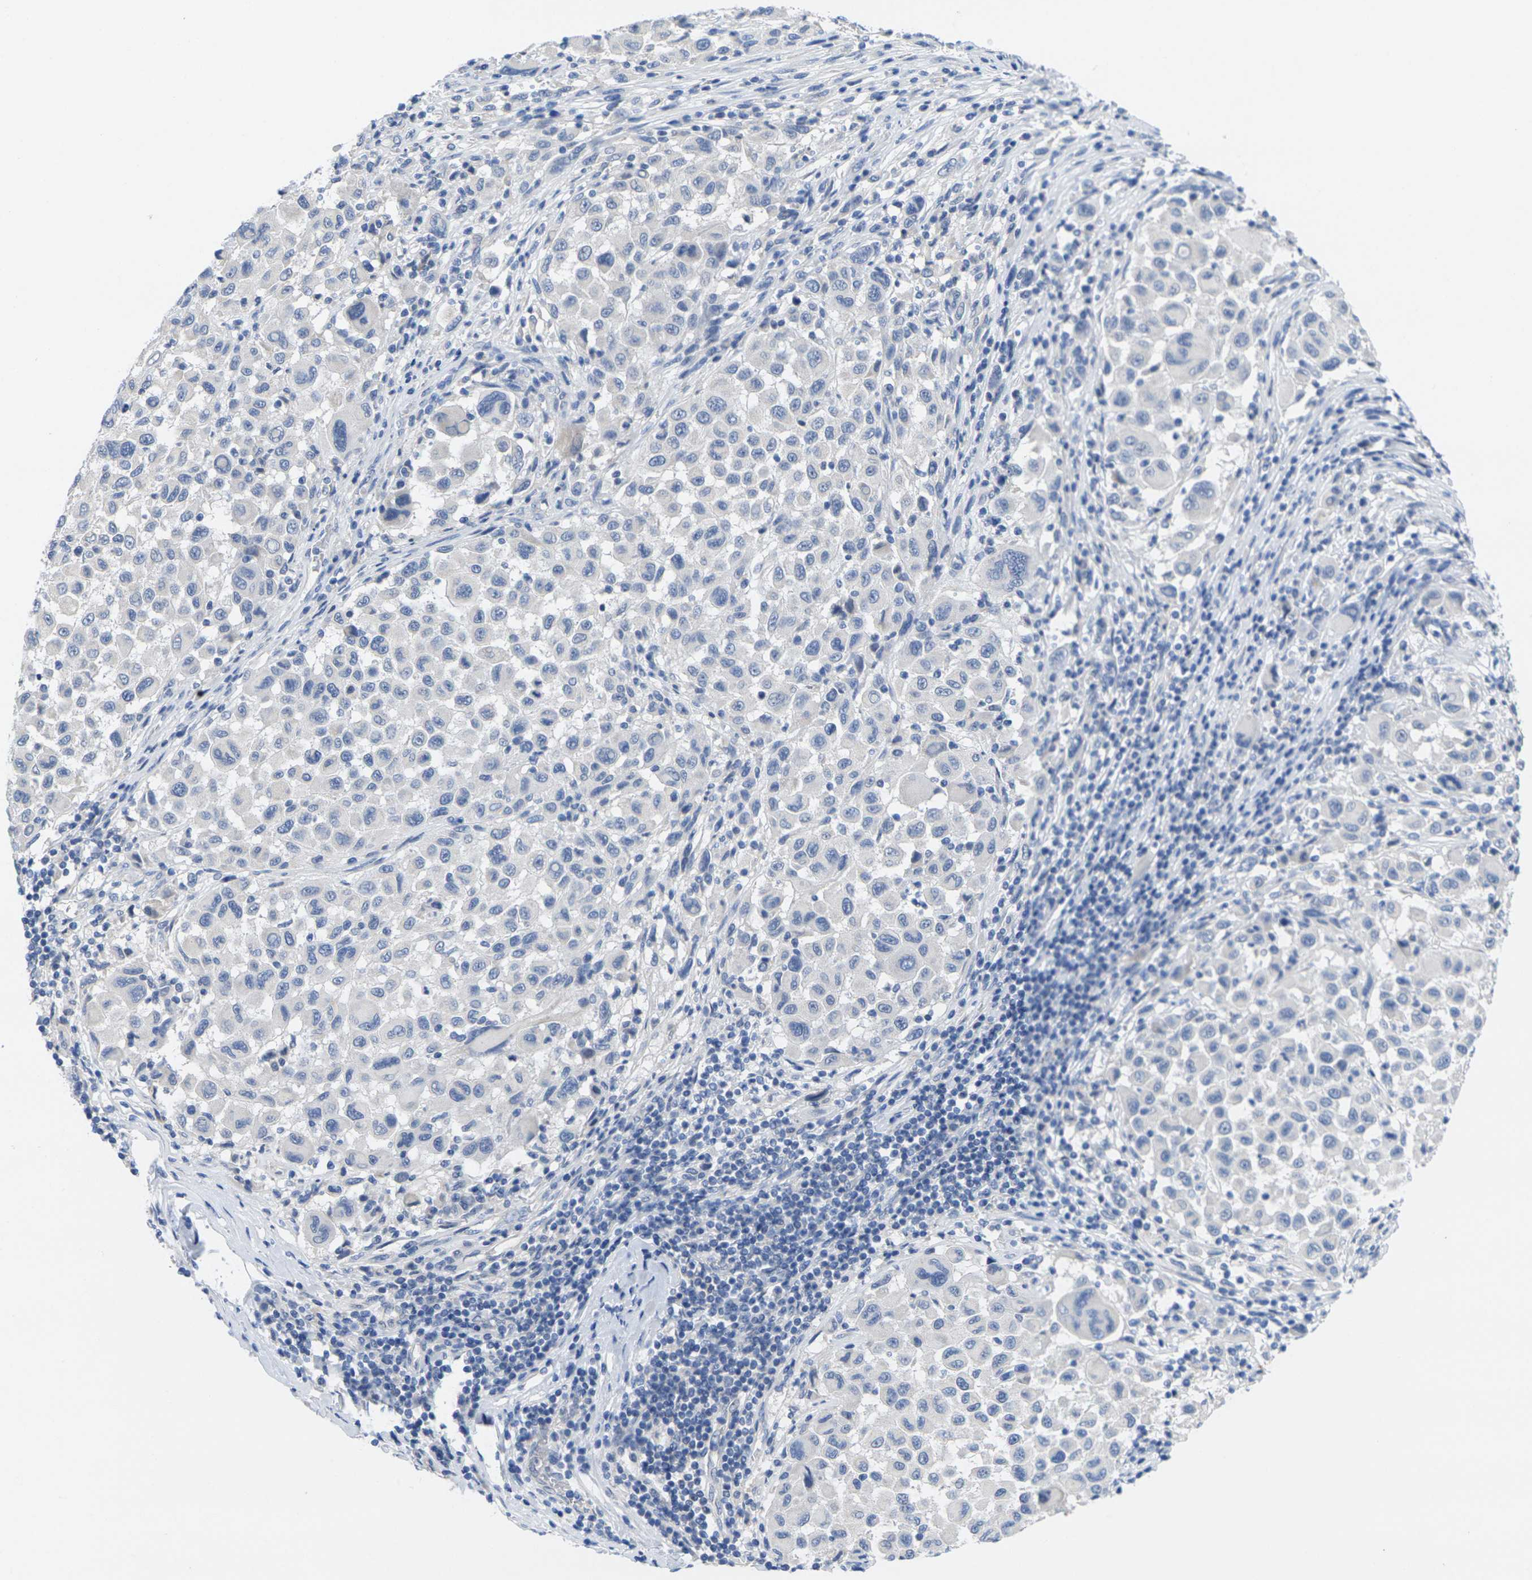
{"staining": {"intensity": "negative", "quantity": "none", "location": "none"}, "tissue": "melanoma", "cell_type": "Tumor cells", "image_type": "cancer", "snomed": [{"axis": "morphology", "description": "Malignant melanoma, Metastatic site"}, {"axis": "topography", "description": "Lymph node"}], "caption": "Malignant melanoma (metastatic site) was stained to show a protein in brown. There is no significant positivity in tumor cells. (DAB (3,3'-diaminobenzidine) IHC with hematoxylin counter stain).", "gene": "TNNI3", "patient": {"sex": "male", "age": 61}}